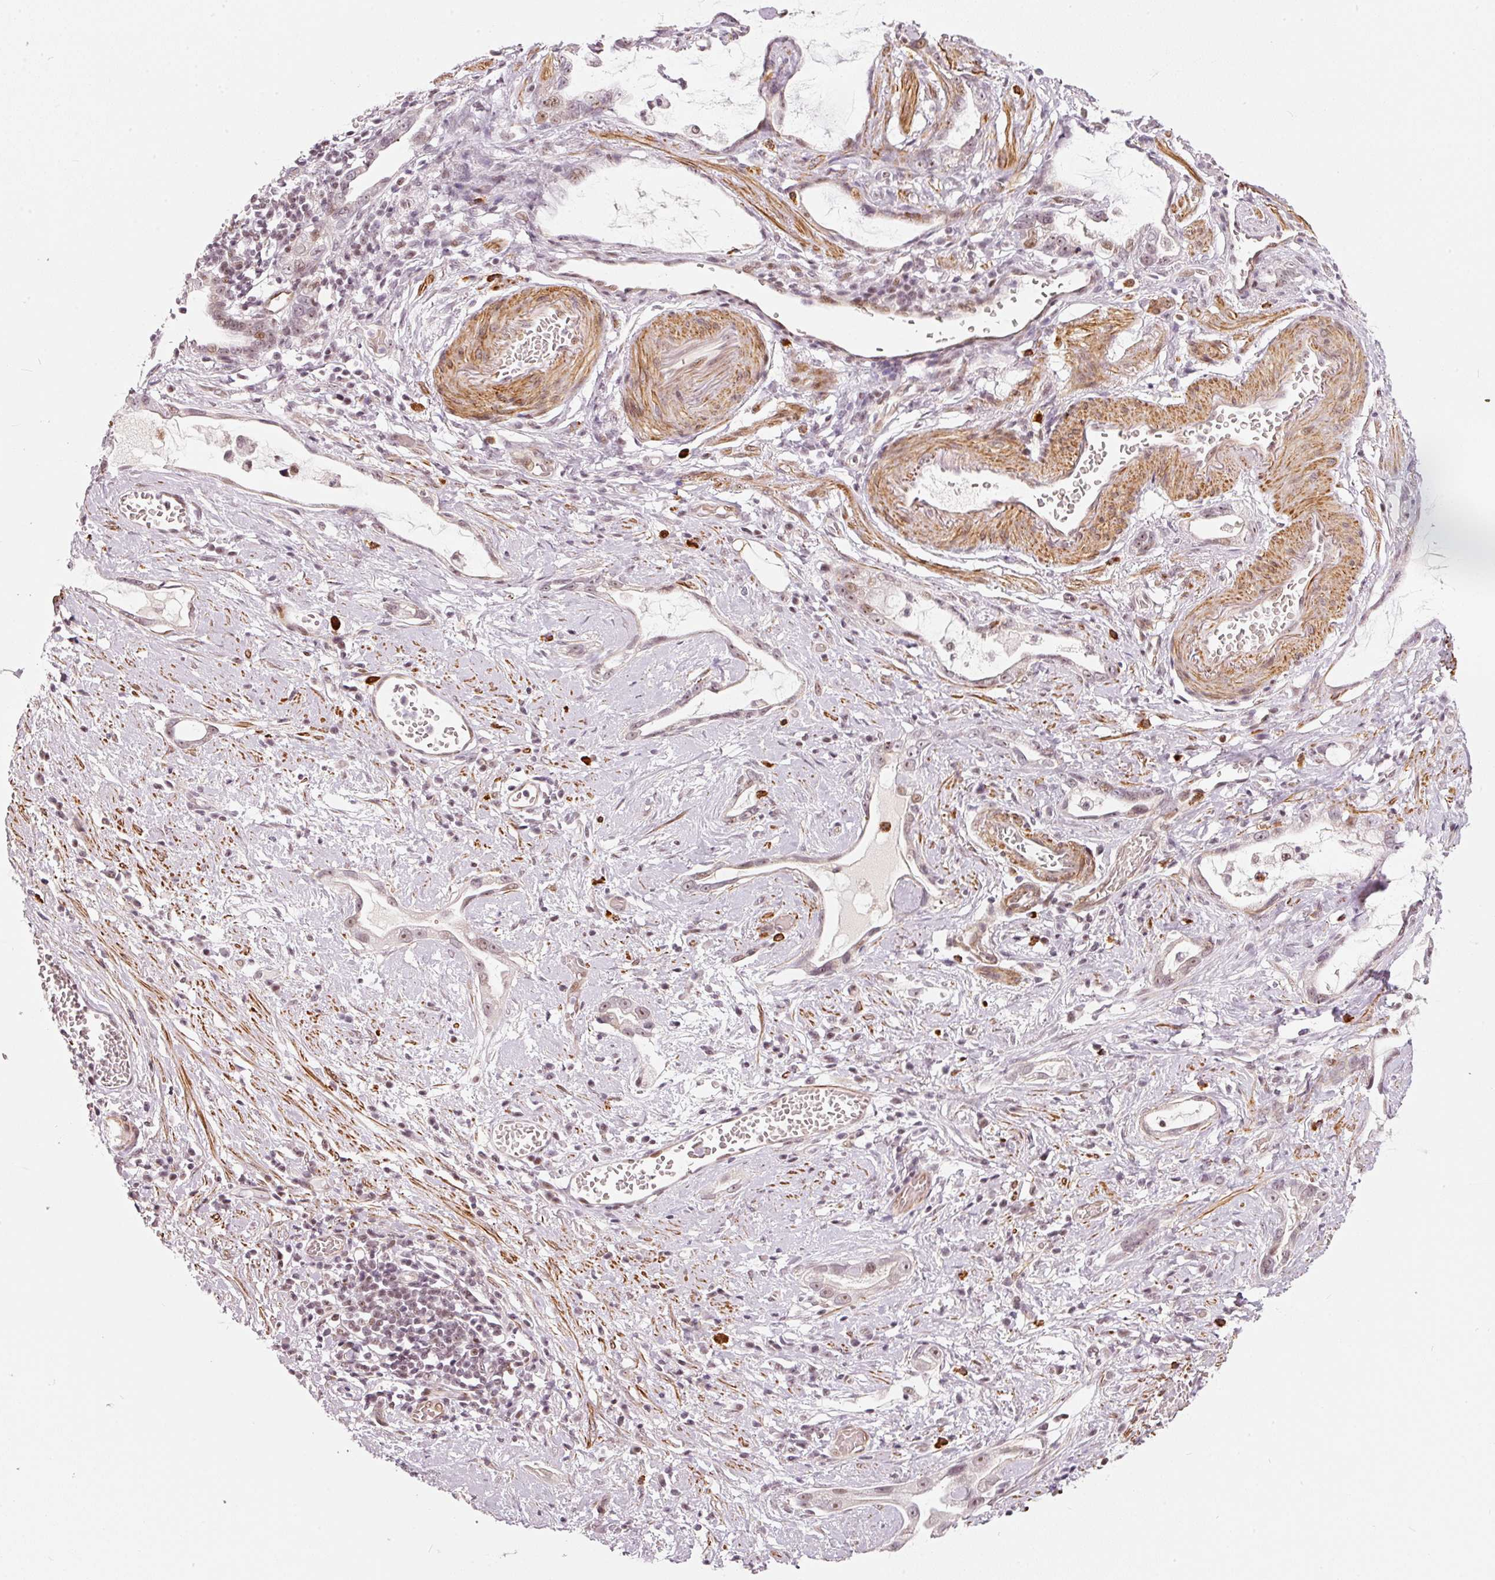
{"staining": {"intensity": "weak", "quantity": "25%-75%", "location": "nuclear"}, "tissue": "stomach cancer", "cell_type": "Tumor cells", "image_type": "cancer", "snomed": [{"axis": "morphology", "description": "Adenocarcinoma, NOS"}, {"axis": "topography", "description": "Stomach"}], "caption": "Stomach cancer tissue demonstrates weak nuclear positivity in approximately 25%-75% of tumor cells, visualized by immunohistochemistry.", "gene": "MXRA8", "patient": {"sex": "male", "age": 55}}